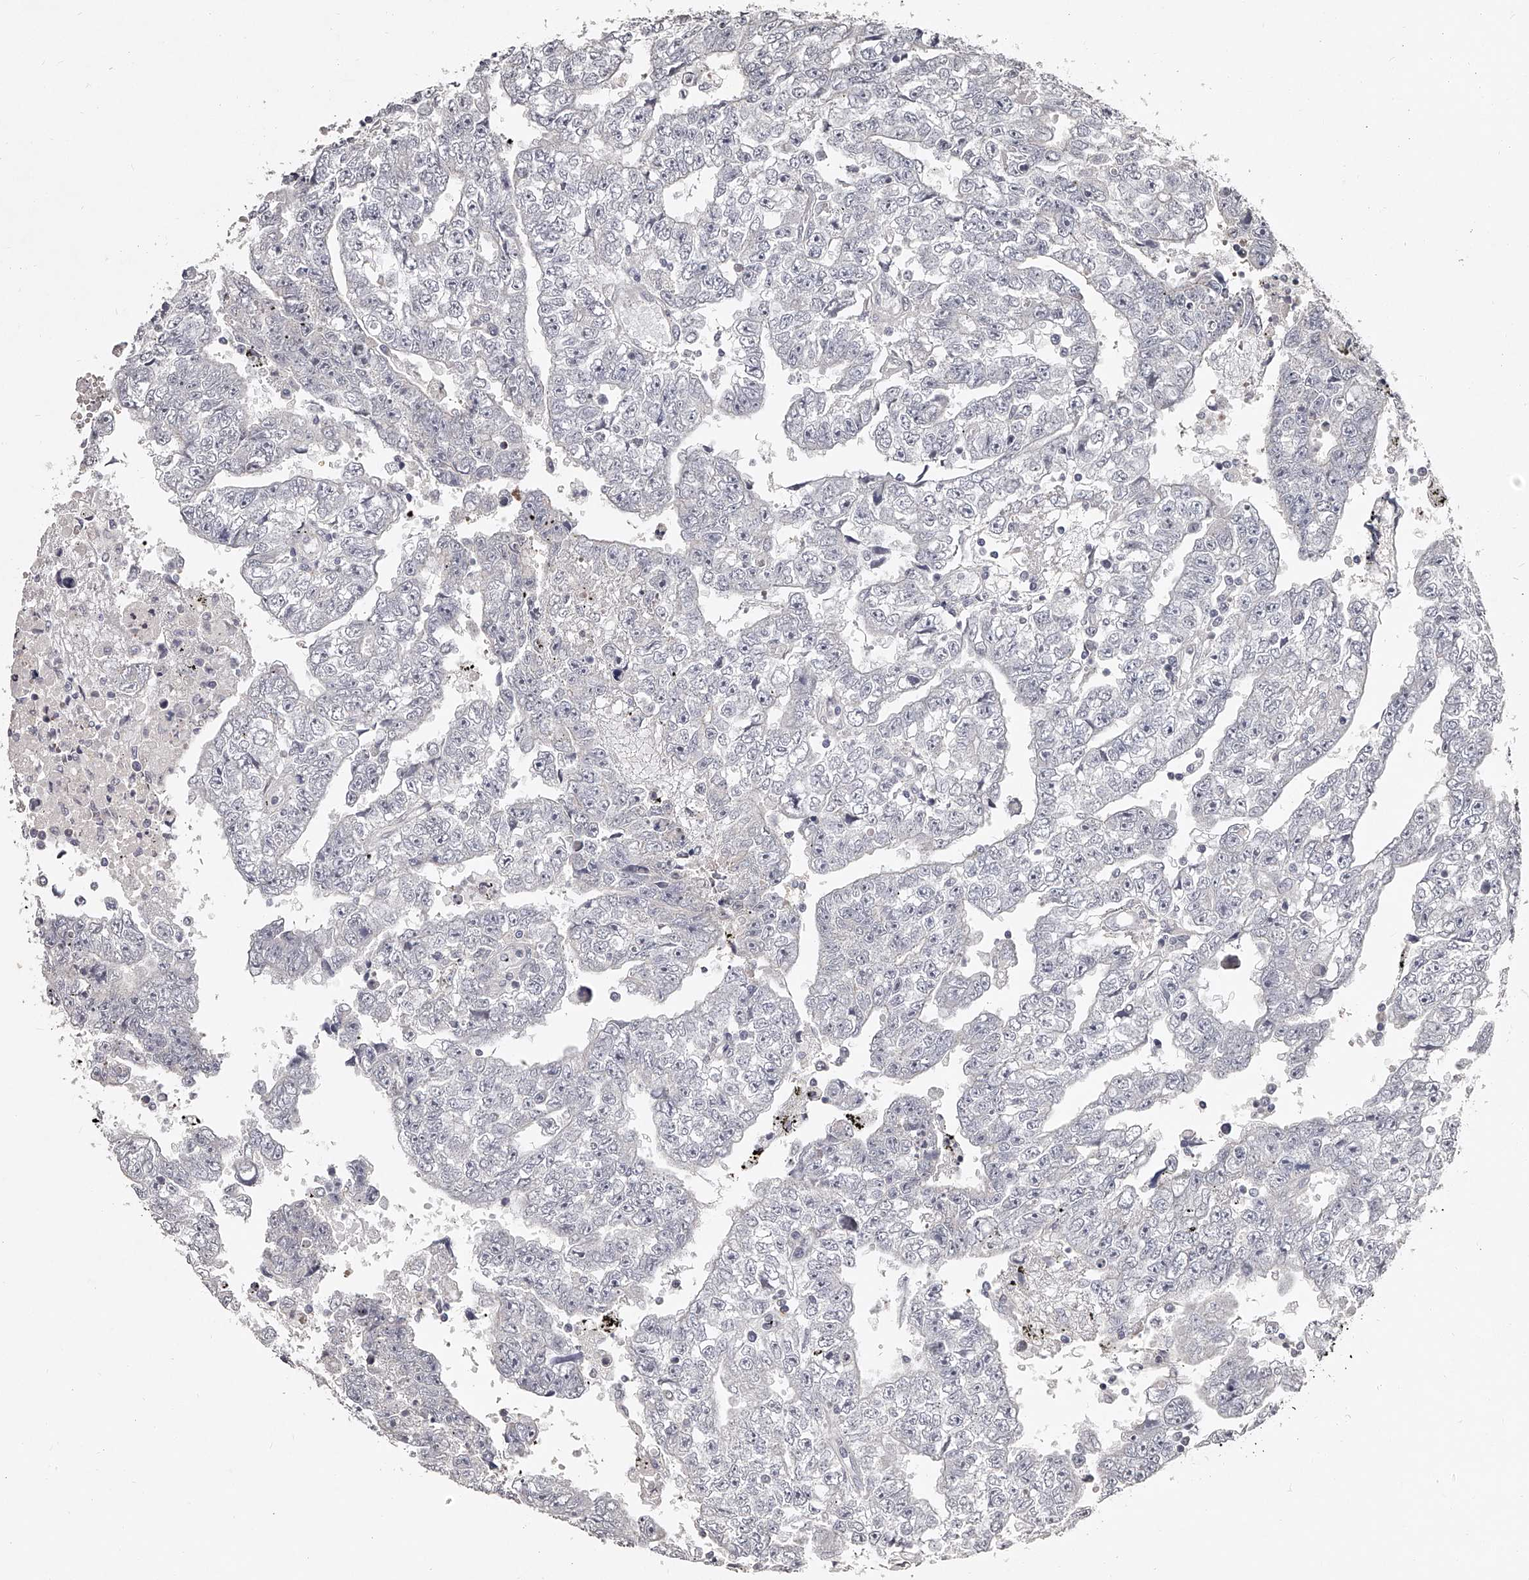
{"staining": {"intensity": "negative", "quantity": "none", "location": "none"}, "tissue": "testis cancer", "cell_type": "Tumor cells", "image_type": "cancer", "snomed": [{"axis": "morphology", "description": "Carcinoma, Embryonal, NOS"}, {"axis": "topography", "description": "Testis"}], "caption": "IHC micrograph of human embryonal carcinoma (testis) stained for a protein (brown), which demonstrates no staining in tumor cells. (Immunohistochemistry (ihc), brightfield microscopy, high magnification).", "gene": "NT5DC1", "patient": {"sex": "male", "age": 25}}